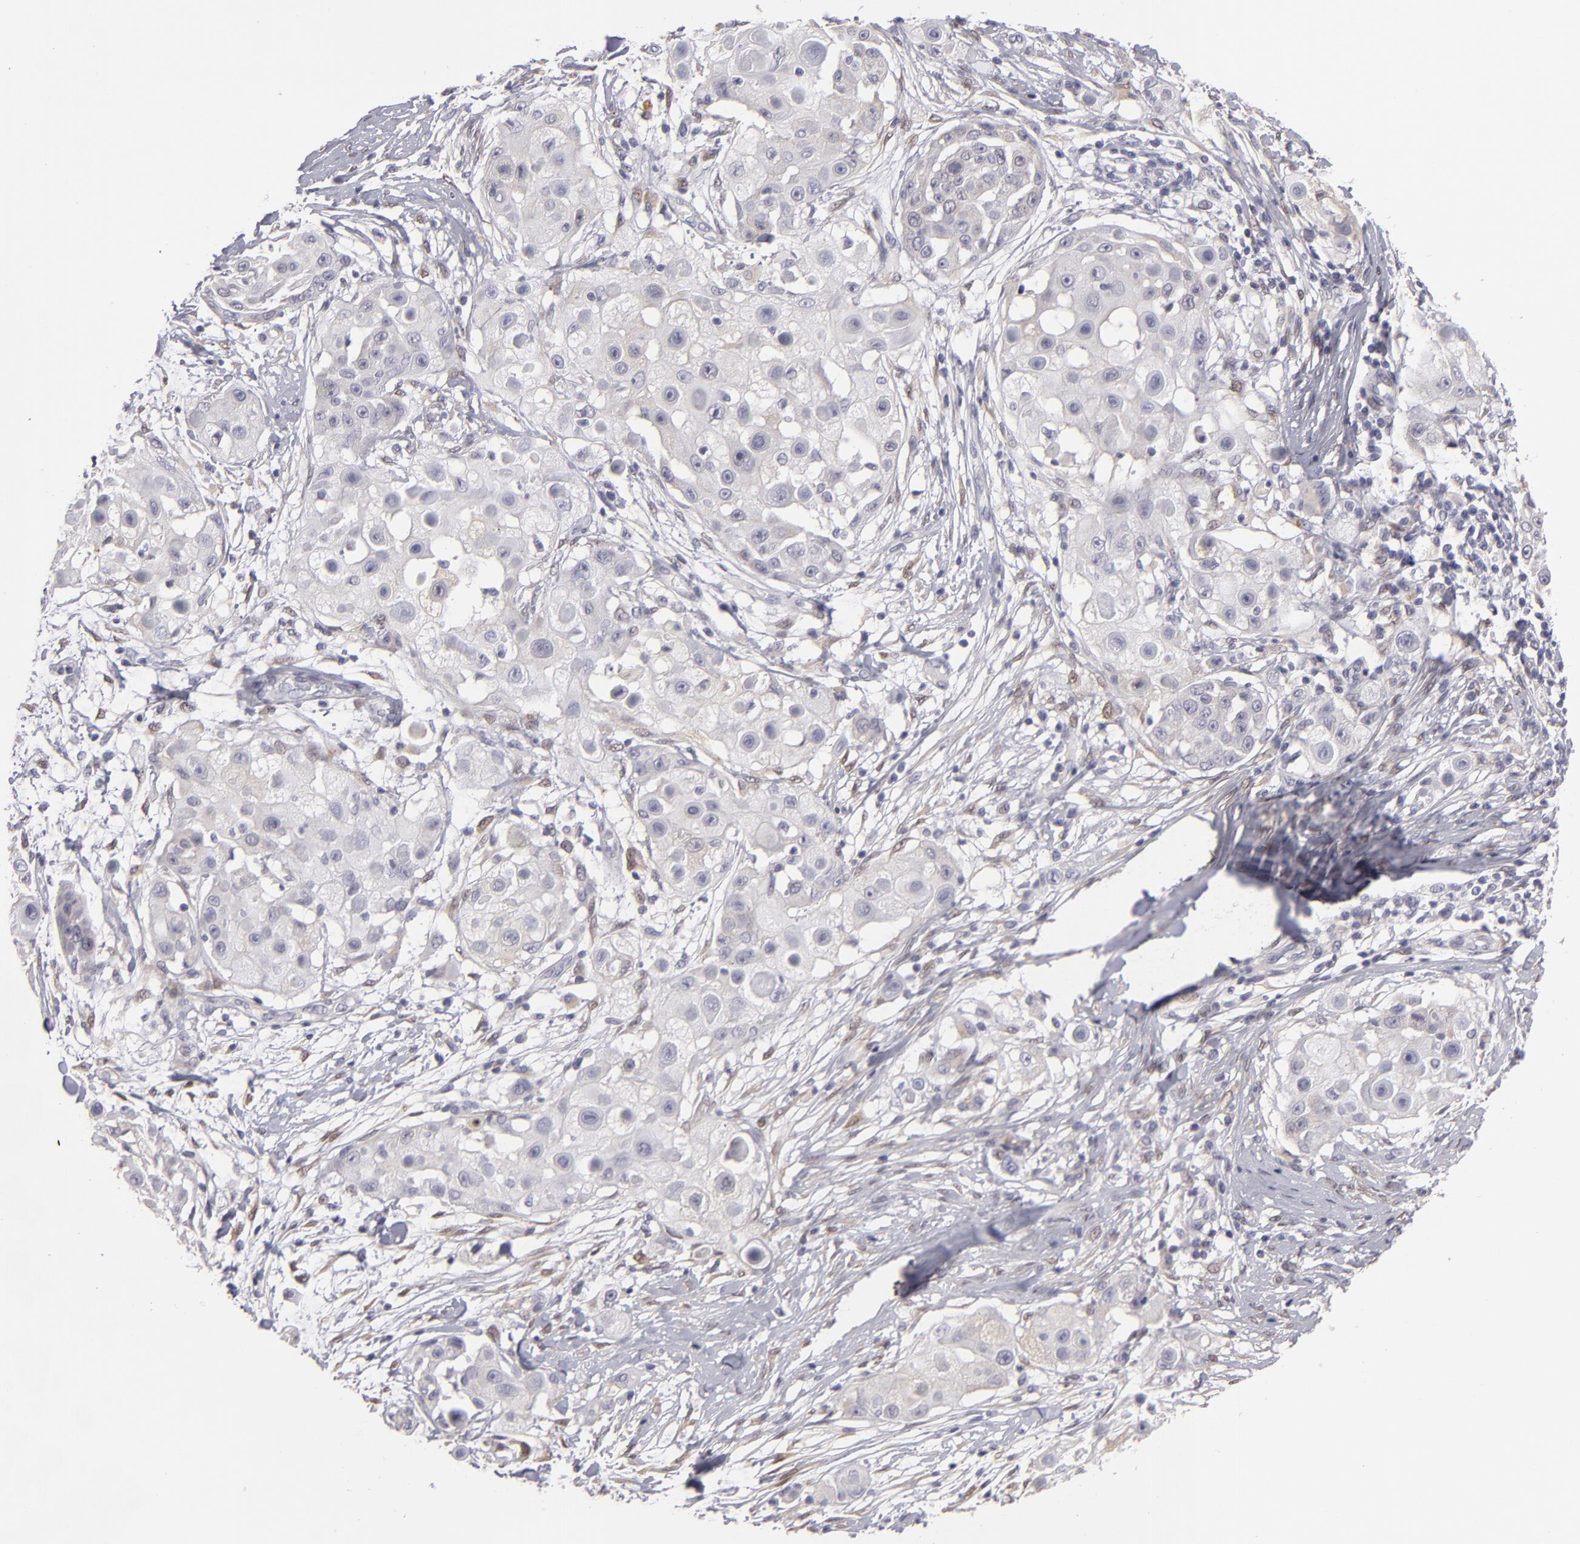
{"staining": {"intensity": "negative", "quantity": "none", "location": "none"}, "tissue": "skin cancer", "cell_type": "Tumor cells", "image_type": "cancer", "snomed": [{"axis": "morphology", "description": "Squamous cell carcinoma, NOS"}, {"axis": "topography", "description": "Skin"}], "caption": "Skin cancer (squamous cell carcinoma) was stained to show a protein in brown. There is no significant expression in tumor cells.", "gene": "EFS", "patient": {"sex": "female", "age": 57}}